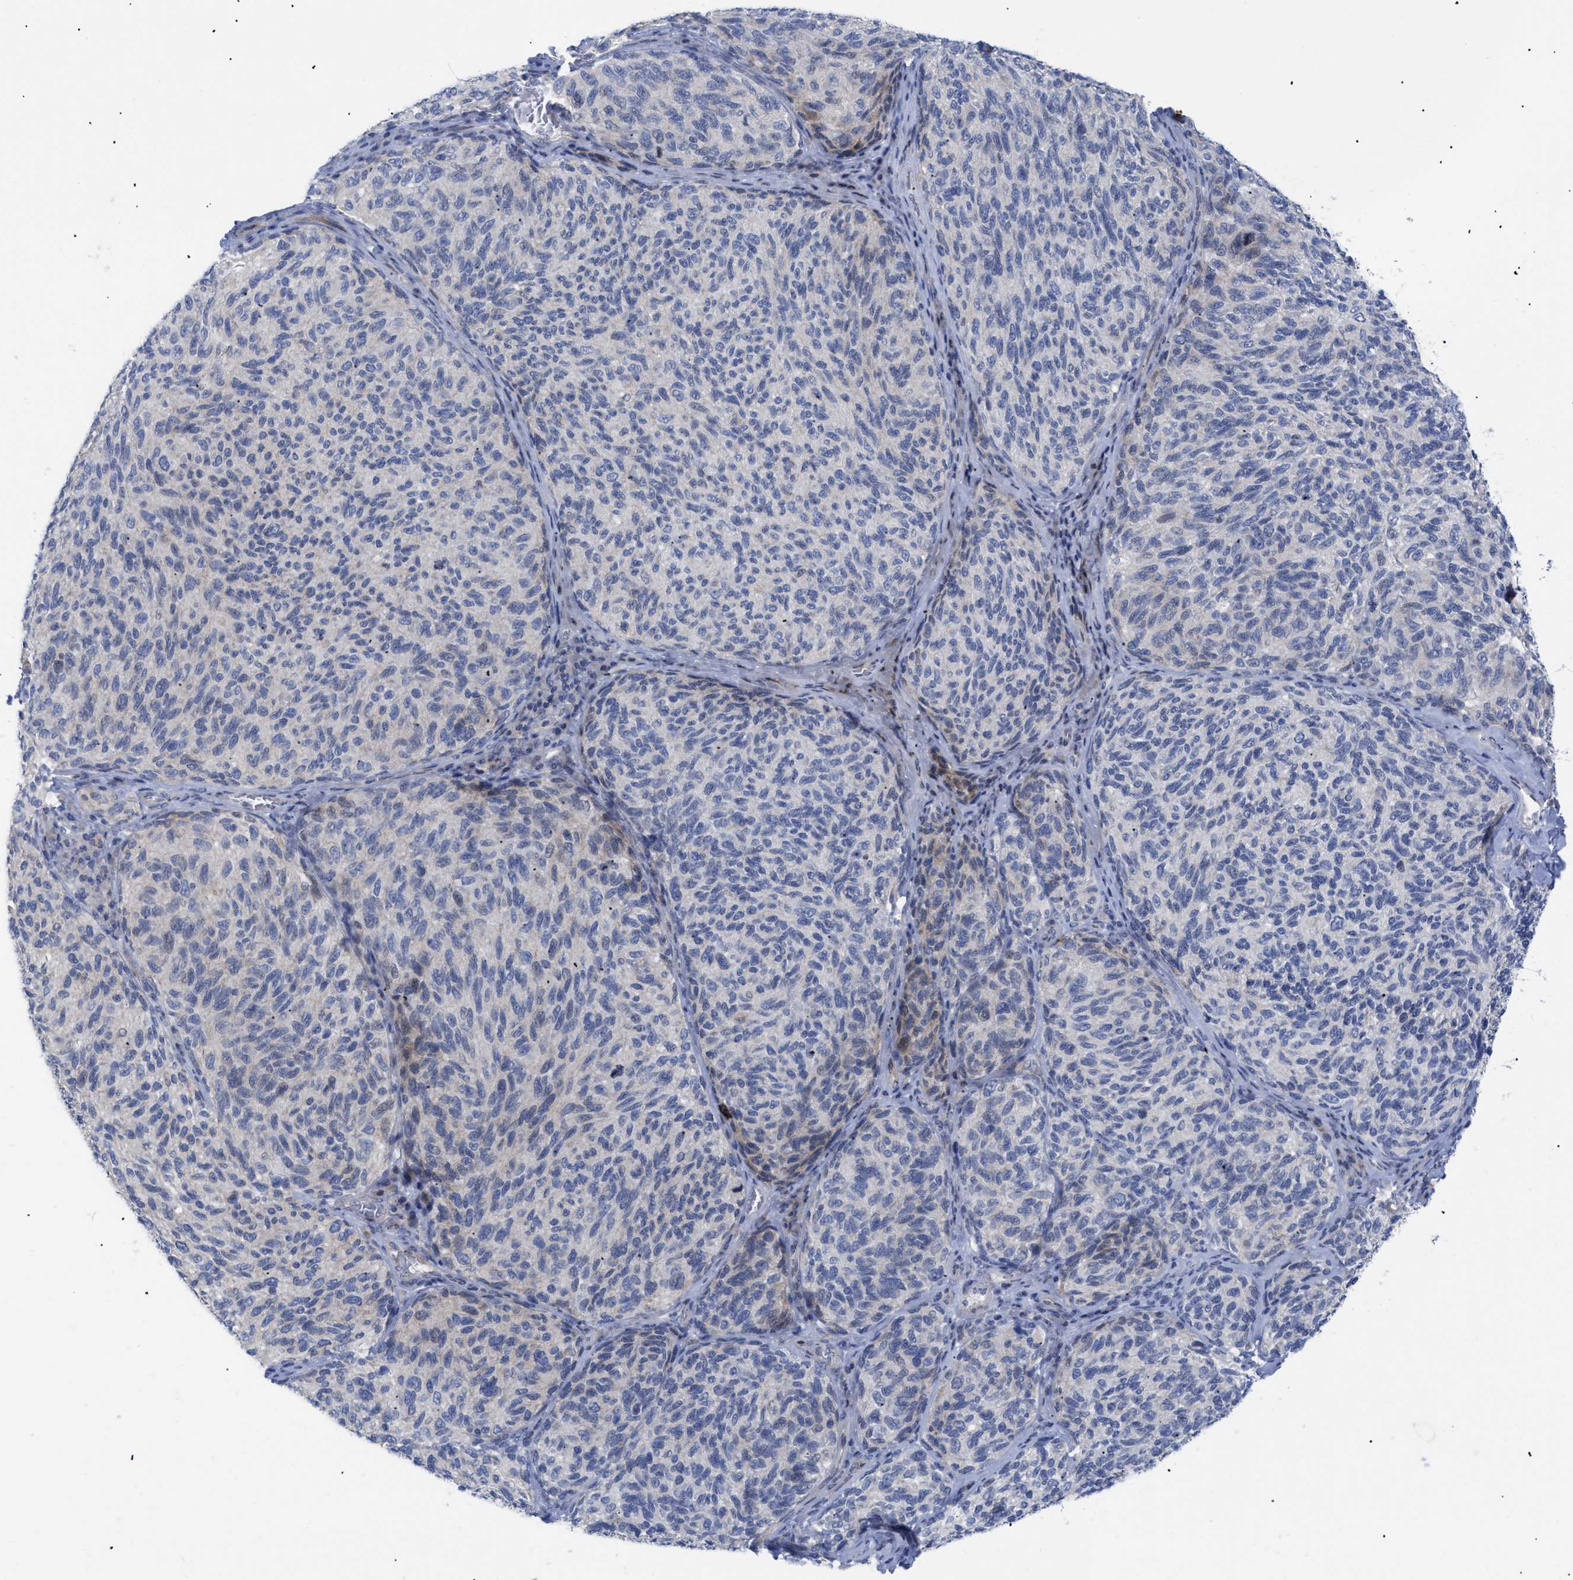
{"staining": {"intensity": "negative", "quantity": "none", "location": "none"}, "tissue": "melanoma", "cell_type": "Tumor cells", "image_type": "cancer", "snomed": [{"axis": "morphology", "description": "Malignant melanoma, NOS"}, {"axis": "topography", "description": "Skin"}], "caption": "Tumor cells are negative for brown protein staining in melanoma.", "gene": "CAV3", "patient": {"sex": "female", "age": 73}}